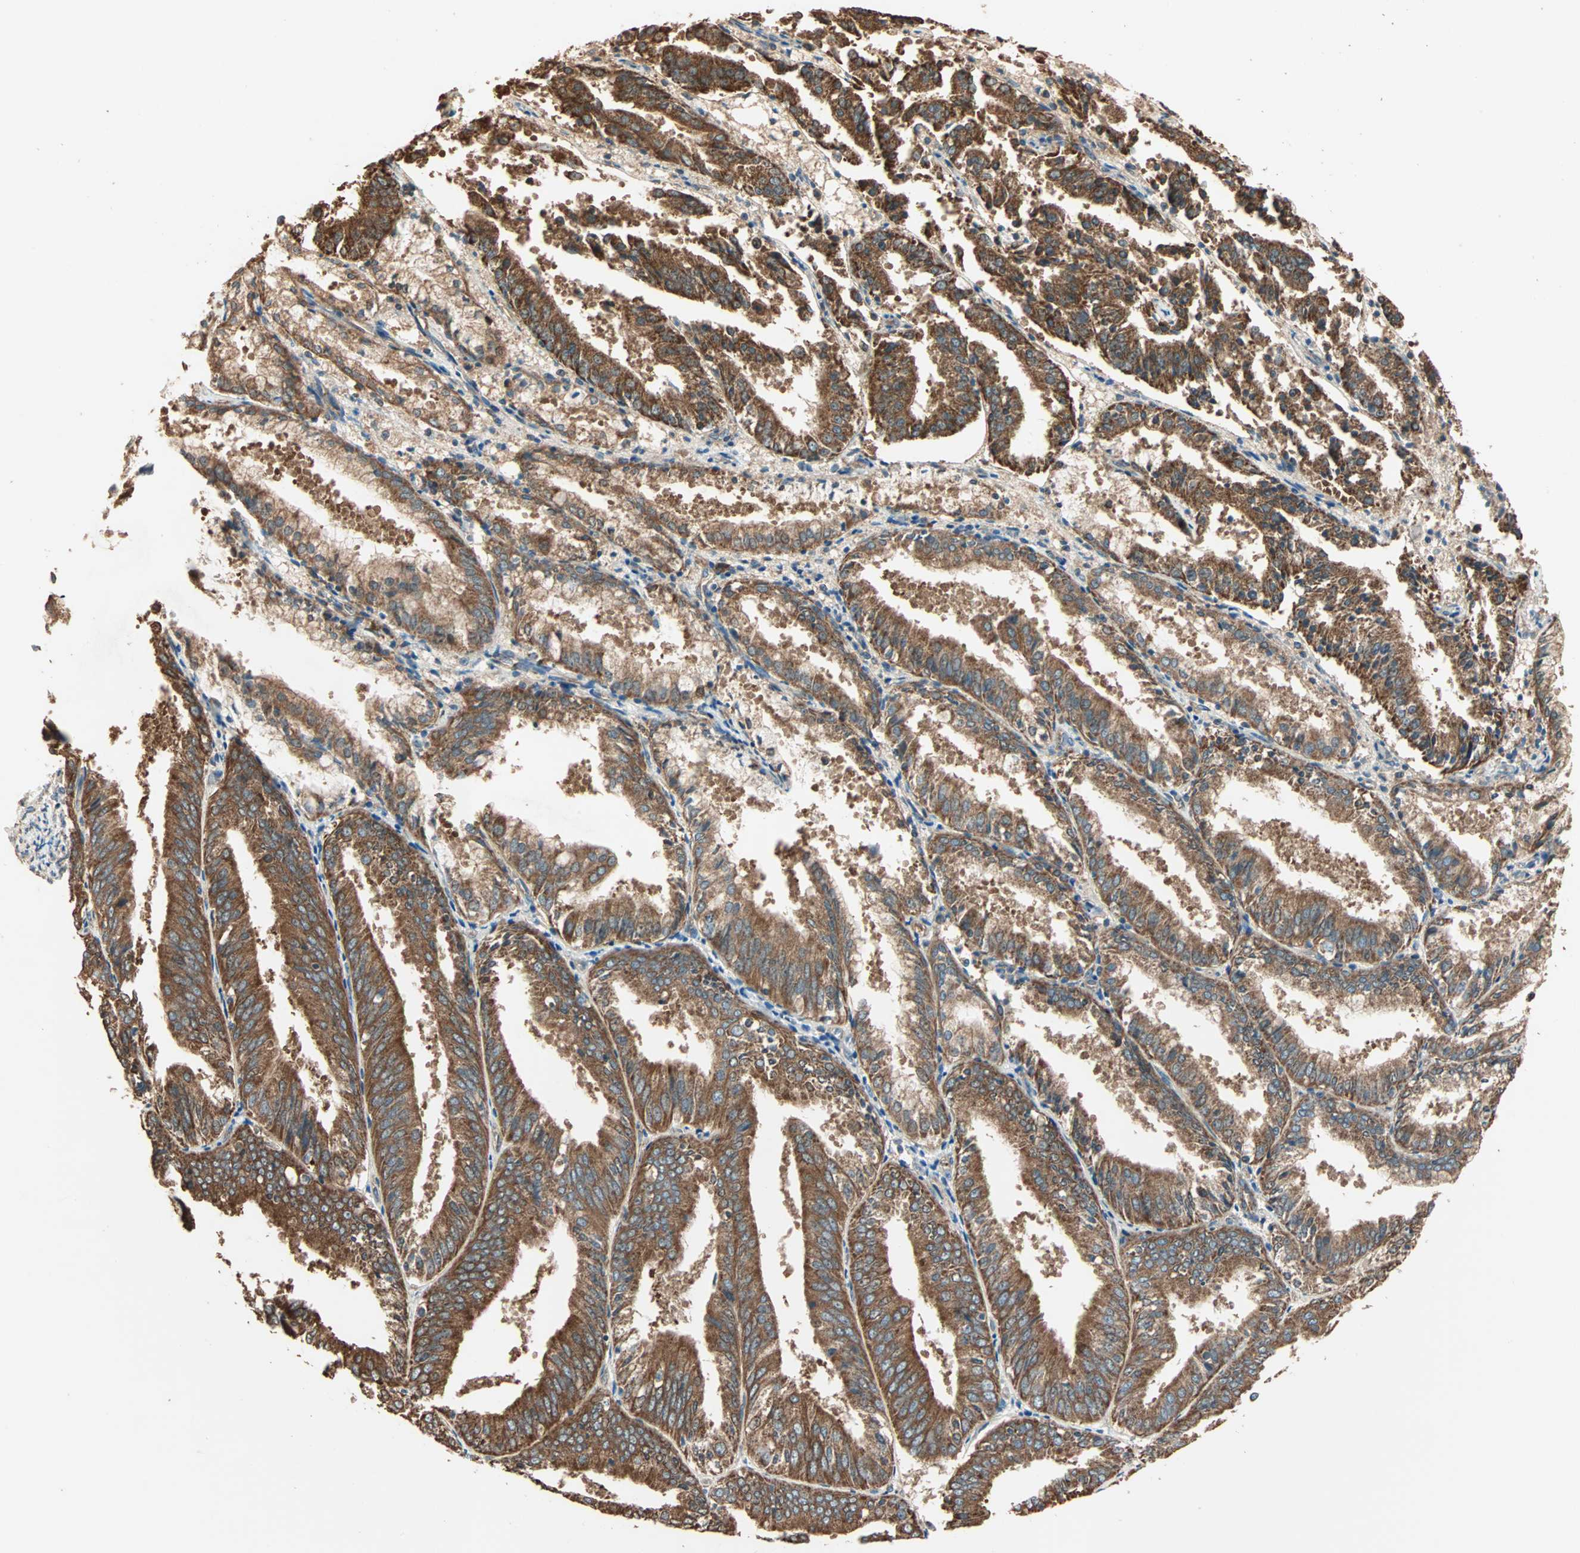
{"staining": {"intensity": "strong", "quantity": ">75%", "location": "cytoplasmic/membranous"}, "tissue": "endometrial cancer", "cell_type": "Tumor cells", "image_type": "cancer", "snomed": [{"axis": "morphology", "description": "Adenocarcinoma, NOS"}, {"axis": "topography", "description": "Endometrium"}], "caption": "Immunohistochemical staining of endometrial adenocarcinoma shows high levels of strong cytoplasmic/membranous protein positivity in approximately >75% of tumor cells. (brown staining indicates protein expression, while blue staining denotes nuclei).", "gene": "EIF4G2", "patient": {"sex": "female", "age": 63}}